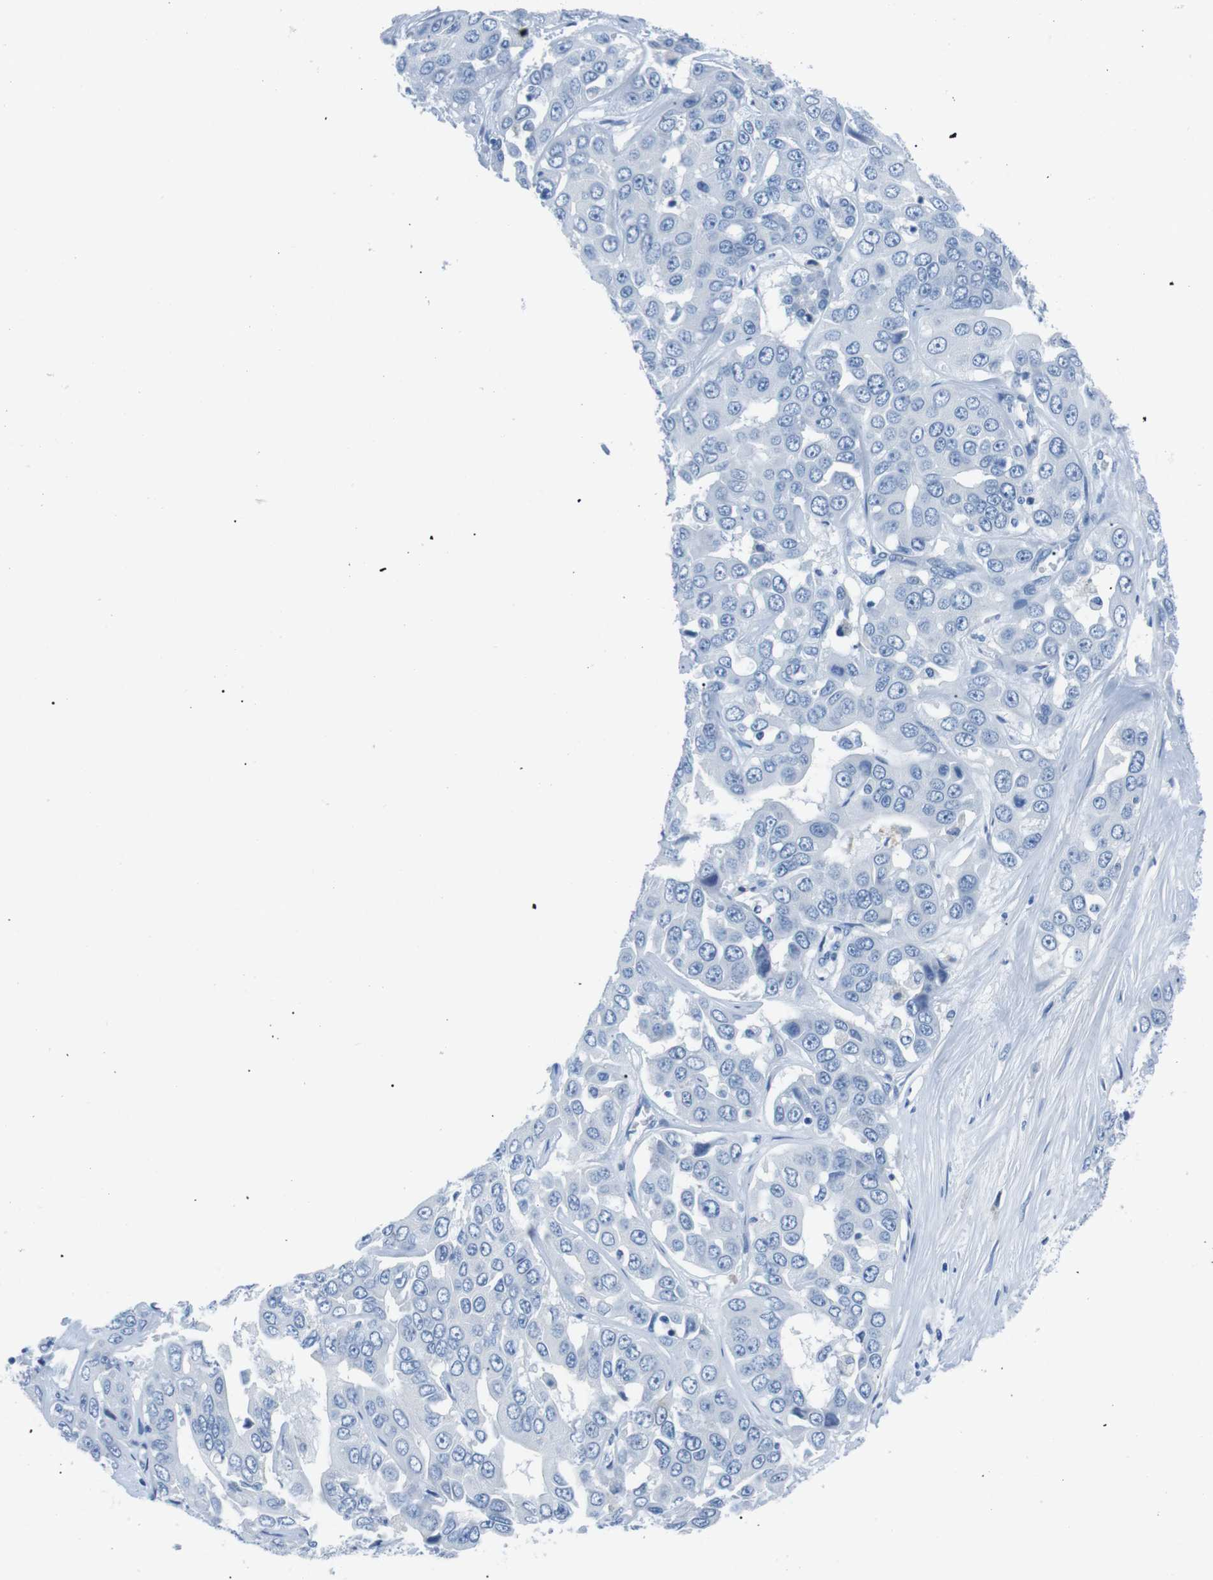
{"staining": {"intensity": "negative", "quantity": "none", "location": "none"}, "tissue": "liver cancer", "cell_type": "Tumor cells", "image_type": "cancer", "snomed": [{"axis": "morphology", "description": "Cholangiocarcinoma"}, {"axis": "topography", "description": "Liver"}], "caption": "DAB (3,3'-diaminobenzidine) immunohistochemical staining of liver cholangiocarcinoma displays no significant staining in tumor cells.", "gene": "MUC2", "patient": {"sex": "female", "age": 52}}